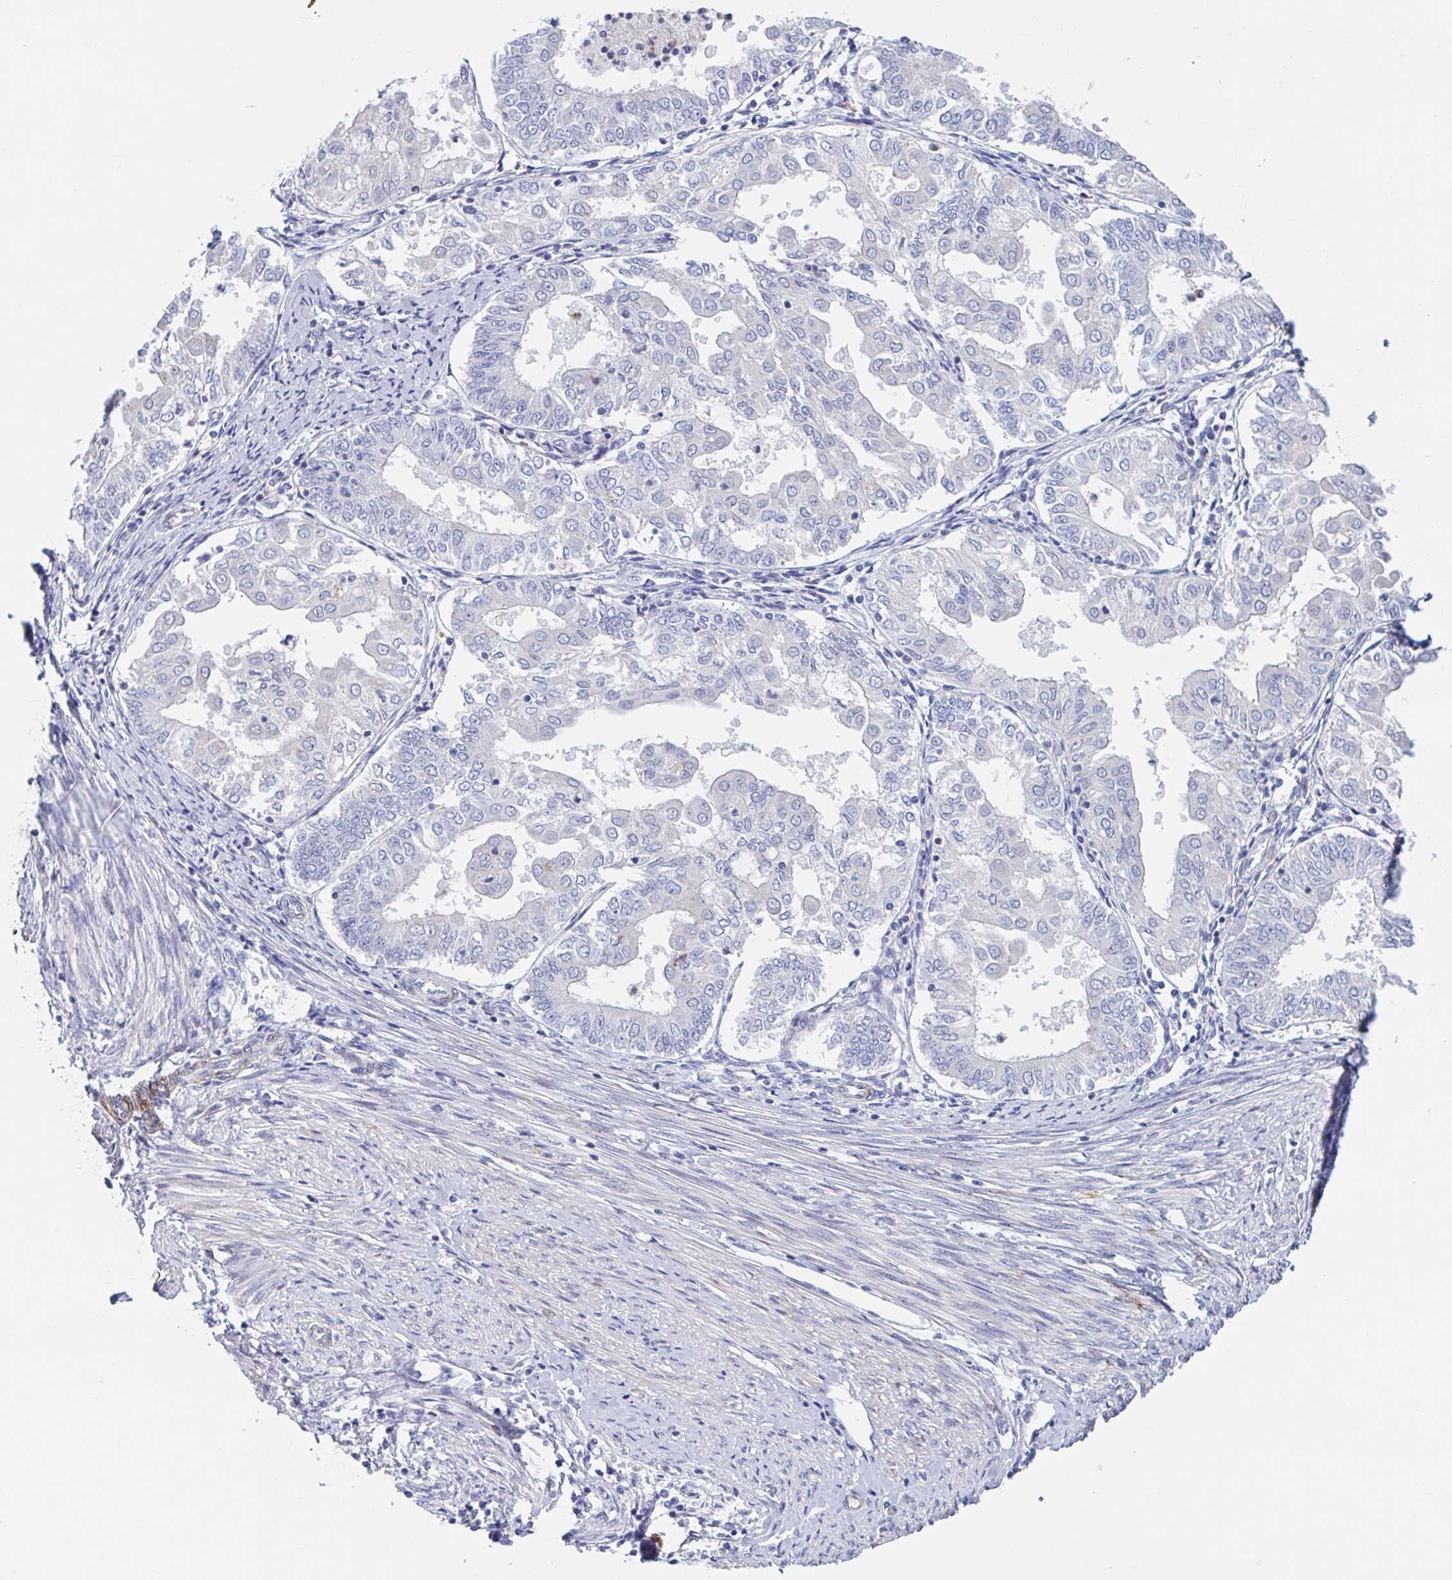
{"staining": {"intensity": "negative", "quantity": "none", "location": "none"}, "tissue": "endometrial cancer", "cell_type": "Tumor cells", "image_type": "cancer", "snomed": [{"axis": "morphology", "description": "Adenocarcinoma, NOS"}, {"axis": "topography", "description": "Endometrium"}], "caption": "Adenocarcinoma (endometrial) was stained to show a protein in brown. There is no significant staining in tumor cells.", "gene": "ZNHIT2", "patient": {"sex": "female", "age": 68}}